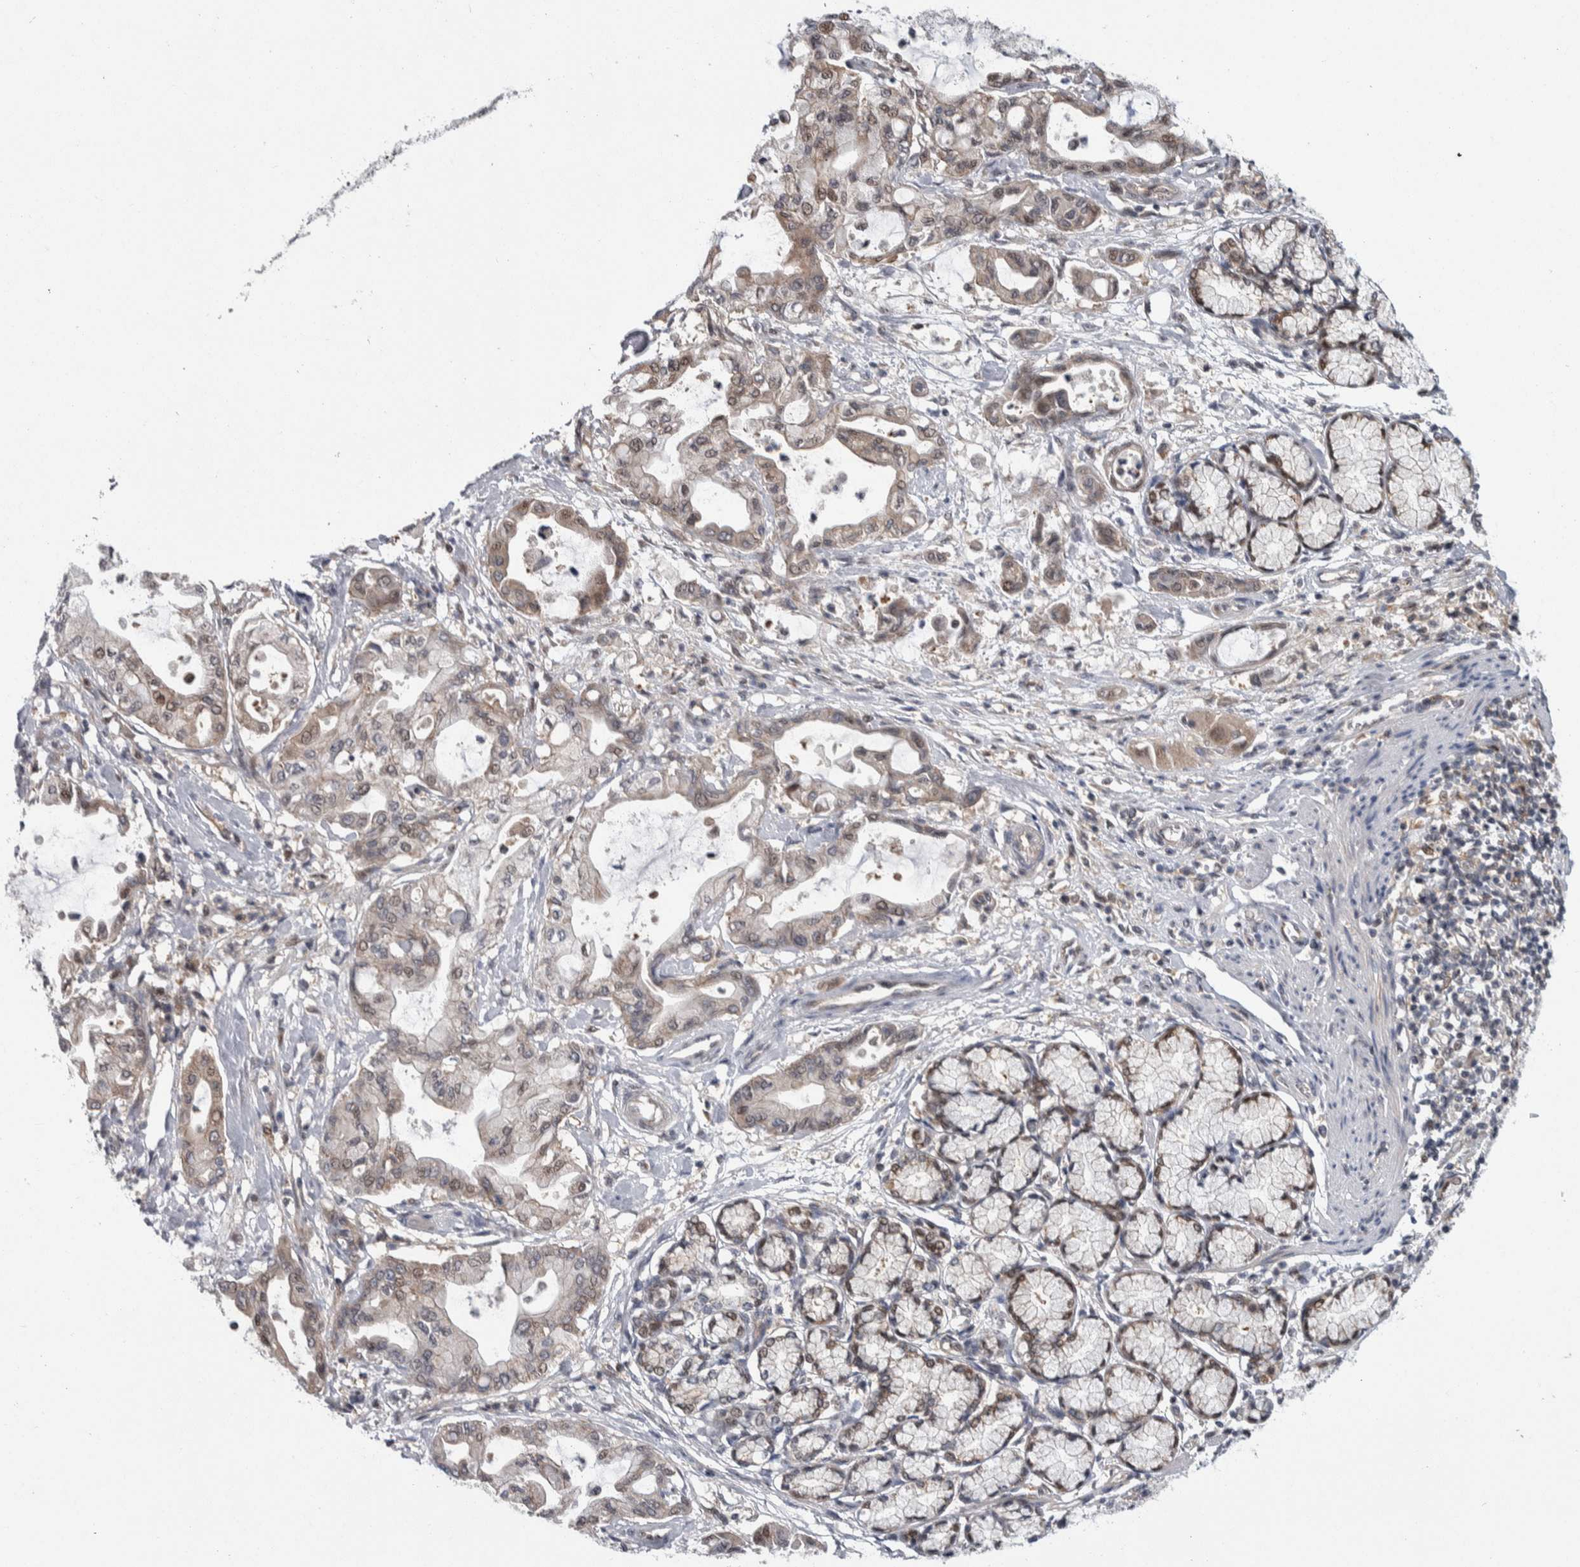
{"staining": {"intensity": "weak", "quantity": "<25%", "location": "cytoplasmic/membranous"}, "tissue": "pancreatic cancer", "cell_type": "Tumor cells", "image_type": "cancer", "snomed": [{"axis": "morphology", "description": "Adenocarcinoma, NOS"}, {"axis": "morphology", "description": "Adenocarcinoma, metastatic, NOS"}, {"axis": "topography", "description": "Lymph node"}, {"axis": "topography", "description": "Pancreas"}, {"axis": "topography", "description": "Duodenum"}], "caption": "IHC of pancreatic cancer reveals no expression in tumor cells. Nuclei are stained in blue.", "gene": "PTPA", "patient": {"sex": "female", "age": 64}}